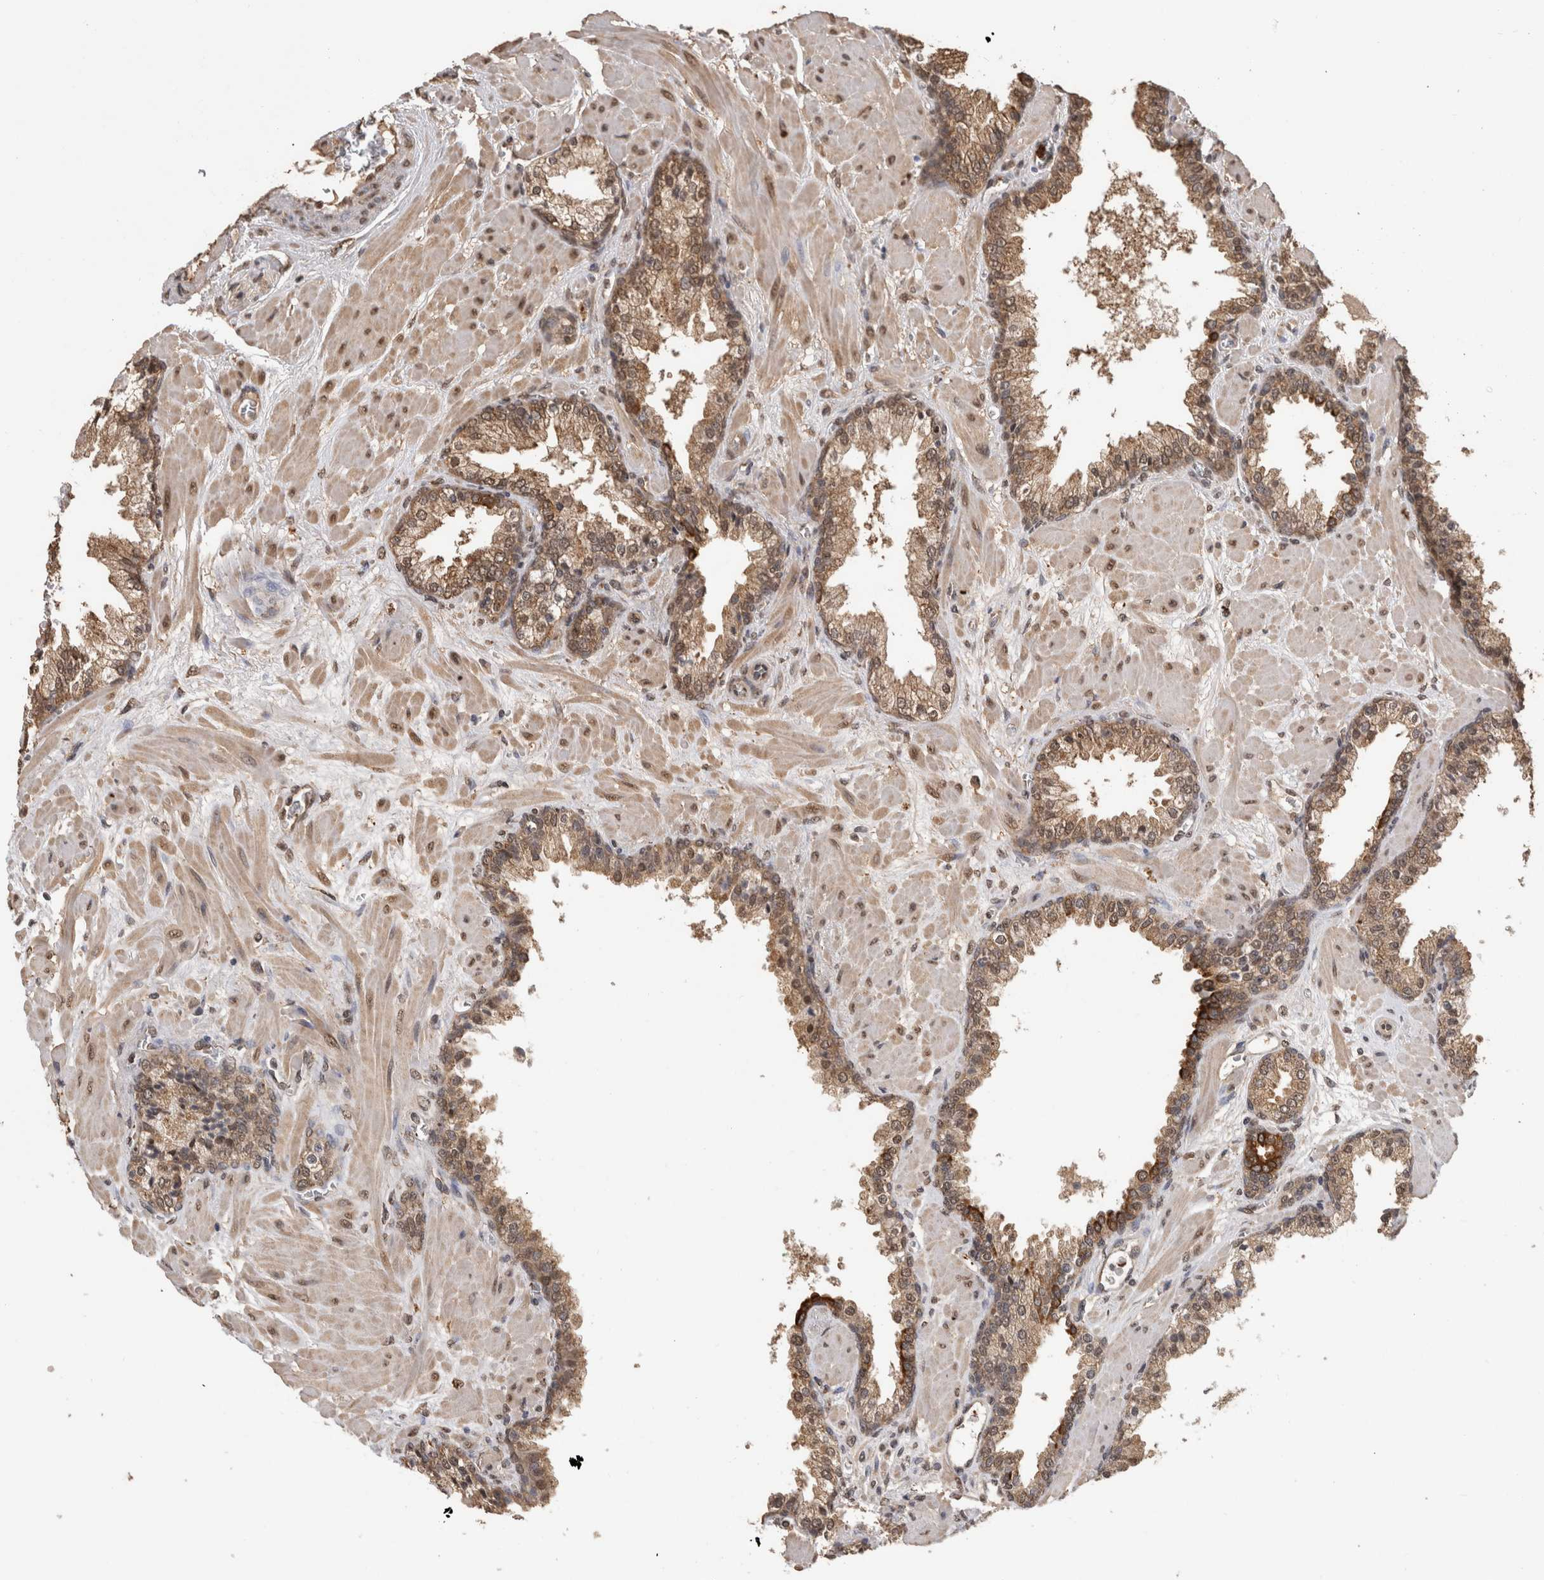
{"staining": {"intensity": "moderate", "quantity": ">75%", "location": "cytoplasmic/membranous,nuclear"}, "tissue": "prostate cancer", "cell_type": "Tumor cells", "image_type": "cancer", "snomed": [{"axis": "morphology", "description": "Adenocarcinoma, Low grade"}, {"axis": "topography", "description": "Prostate"}], "caption": "An image of prostate cancer stained for a protein shows moderate cytoplasmic/membranous and nuclear brown staining in tumor cells.", "gene": "PAK4", "patient": {"sex": "male", "age": 63}}